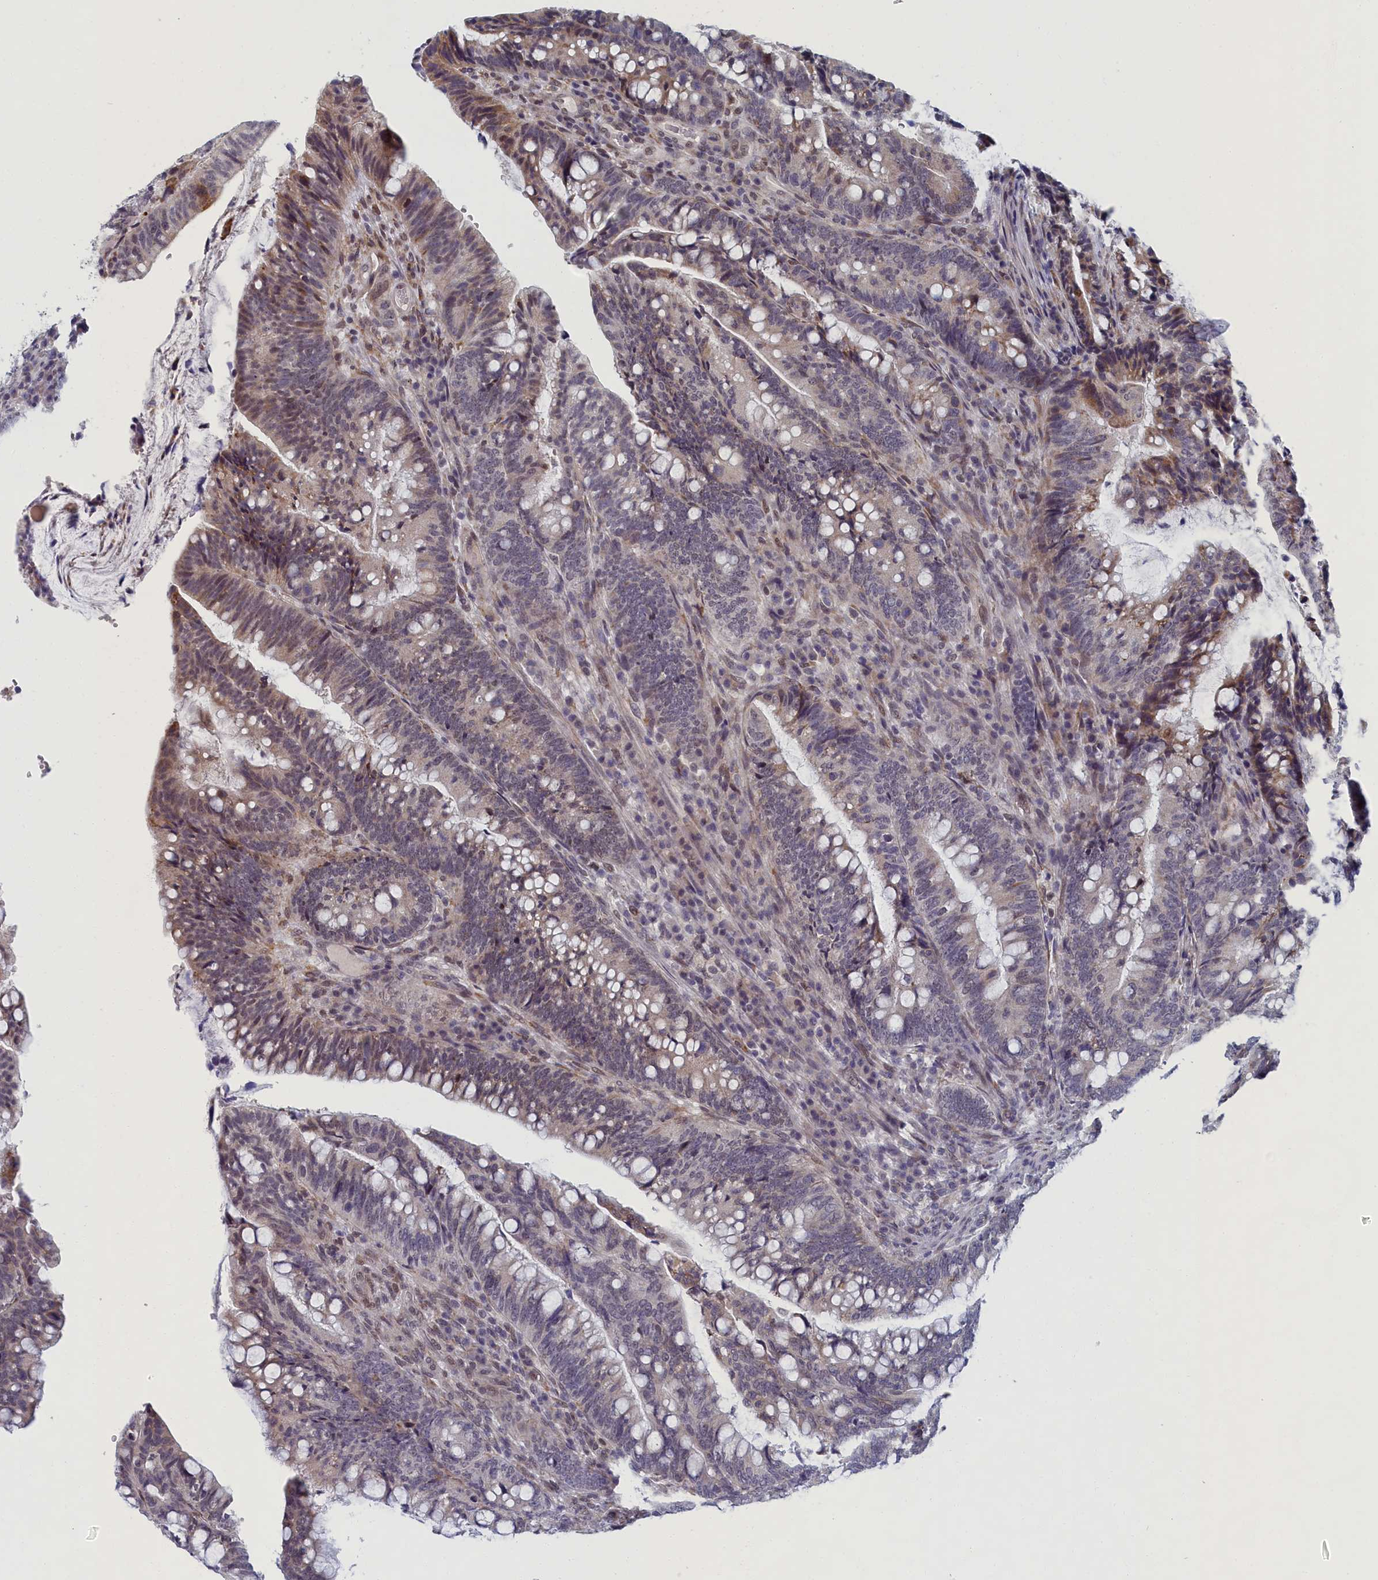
{"staining": {"intensity": "weak", "quantity": "<25%", "location": "cytoplasmic/membranous,nuclear"}, "tissue": "colorectal cancer", "cell_type": "Tumor cells", "image_type": "cancer", "snomed": [{"axis": "morphology", "description": "Adenocarcinoma, NOS"}, {"axis": "topography", "description": "Colon"}], "caption": "Colorectal cancer was stained to show a protein in brown. There is no significant expression in tumor cells. (DAB (3,3'-diaminobenzidine) IHC with hematoxylin counter stain).", "gene": "DNAJC17", "patient": {"sex": "female", "age": 66}}